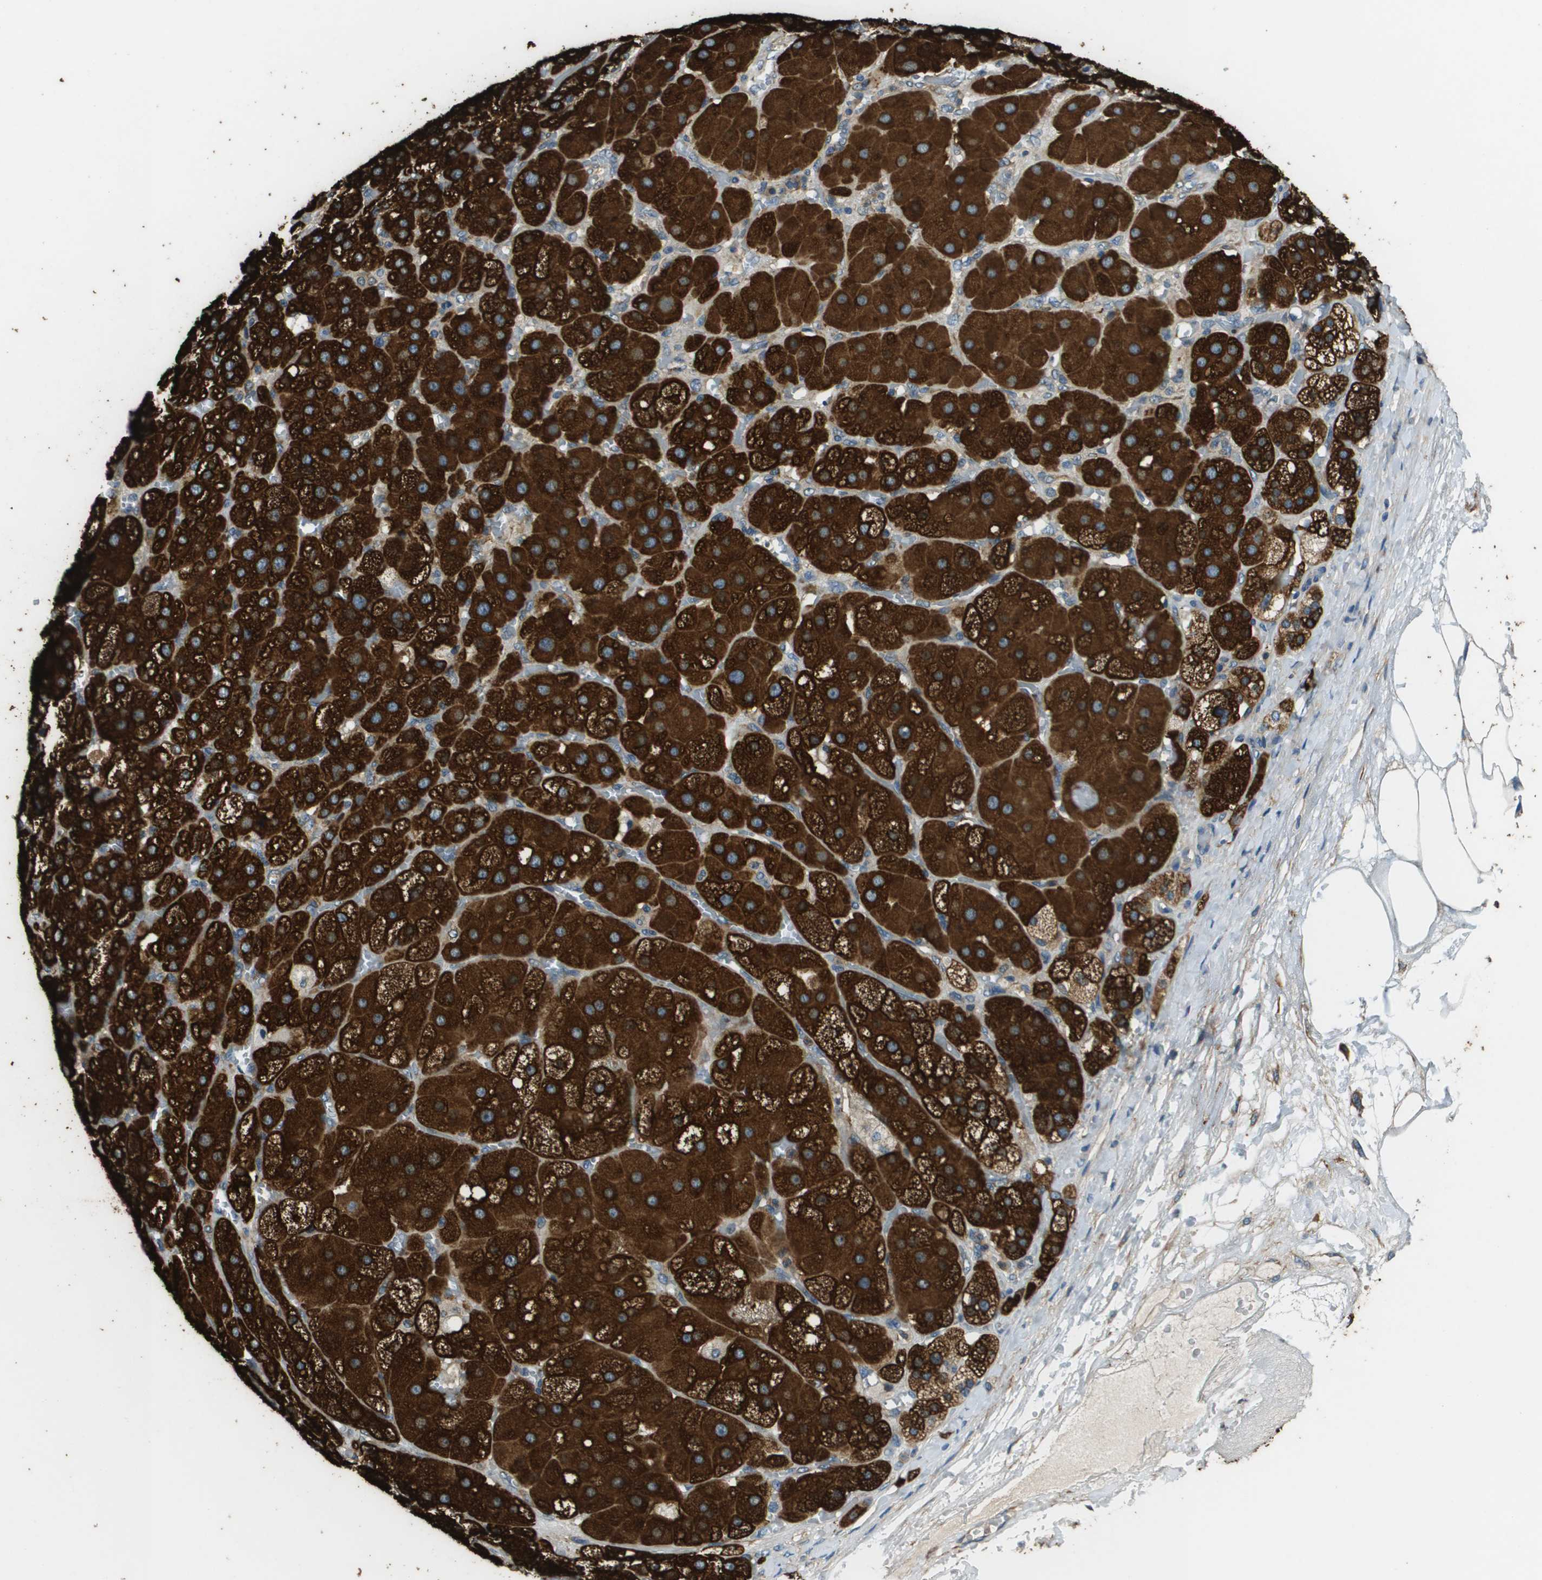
{"staining": {"intensity": "strong", "quantity": ">75%", "location": "cytoplasmic/membranous"}, "tissue": "adrenal gland", "cell_type": "Glandular cells", "image_type": "normal", "snomed": [{"axis": "morphology", "description": "Normal tissue, NOS"}, {"axis": "topography", "description": "Adrenal gland"}], "caption": "Approximately >75% of glandular cells in benign human adrenal gland exhibit strong cytoplasmic/membranous protein positivity as visualized by brown immunohistochemical staining.", "gene": "SAMSN1", "patient": {"sex": "female", "age": 47}}